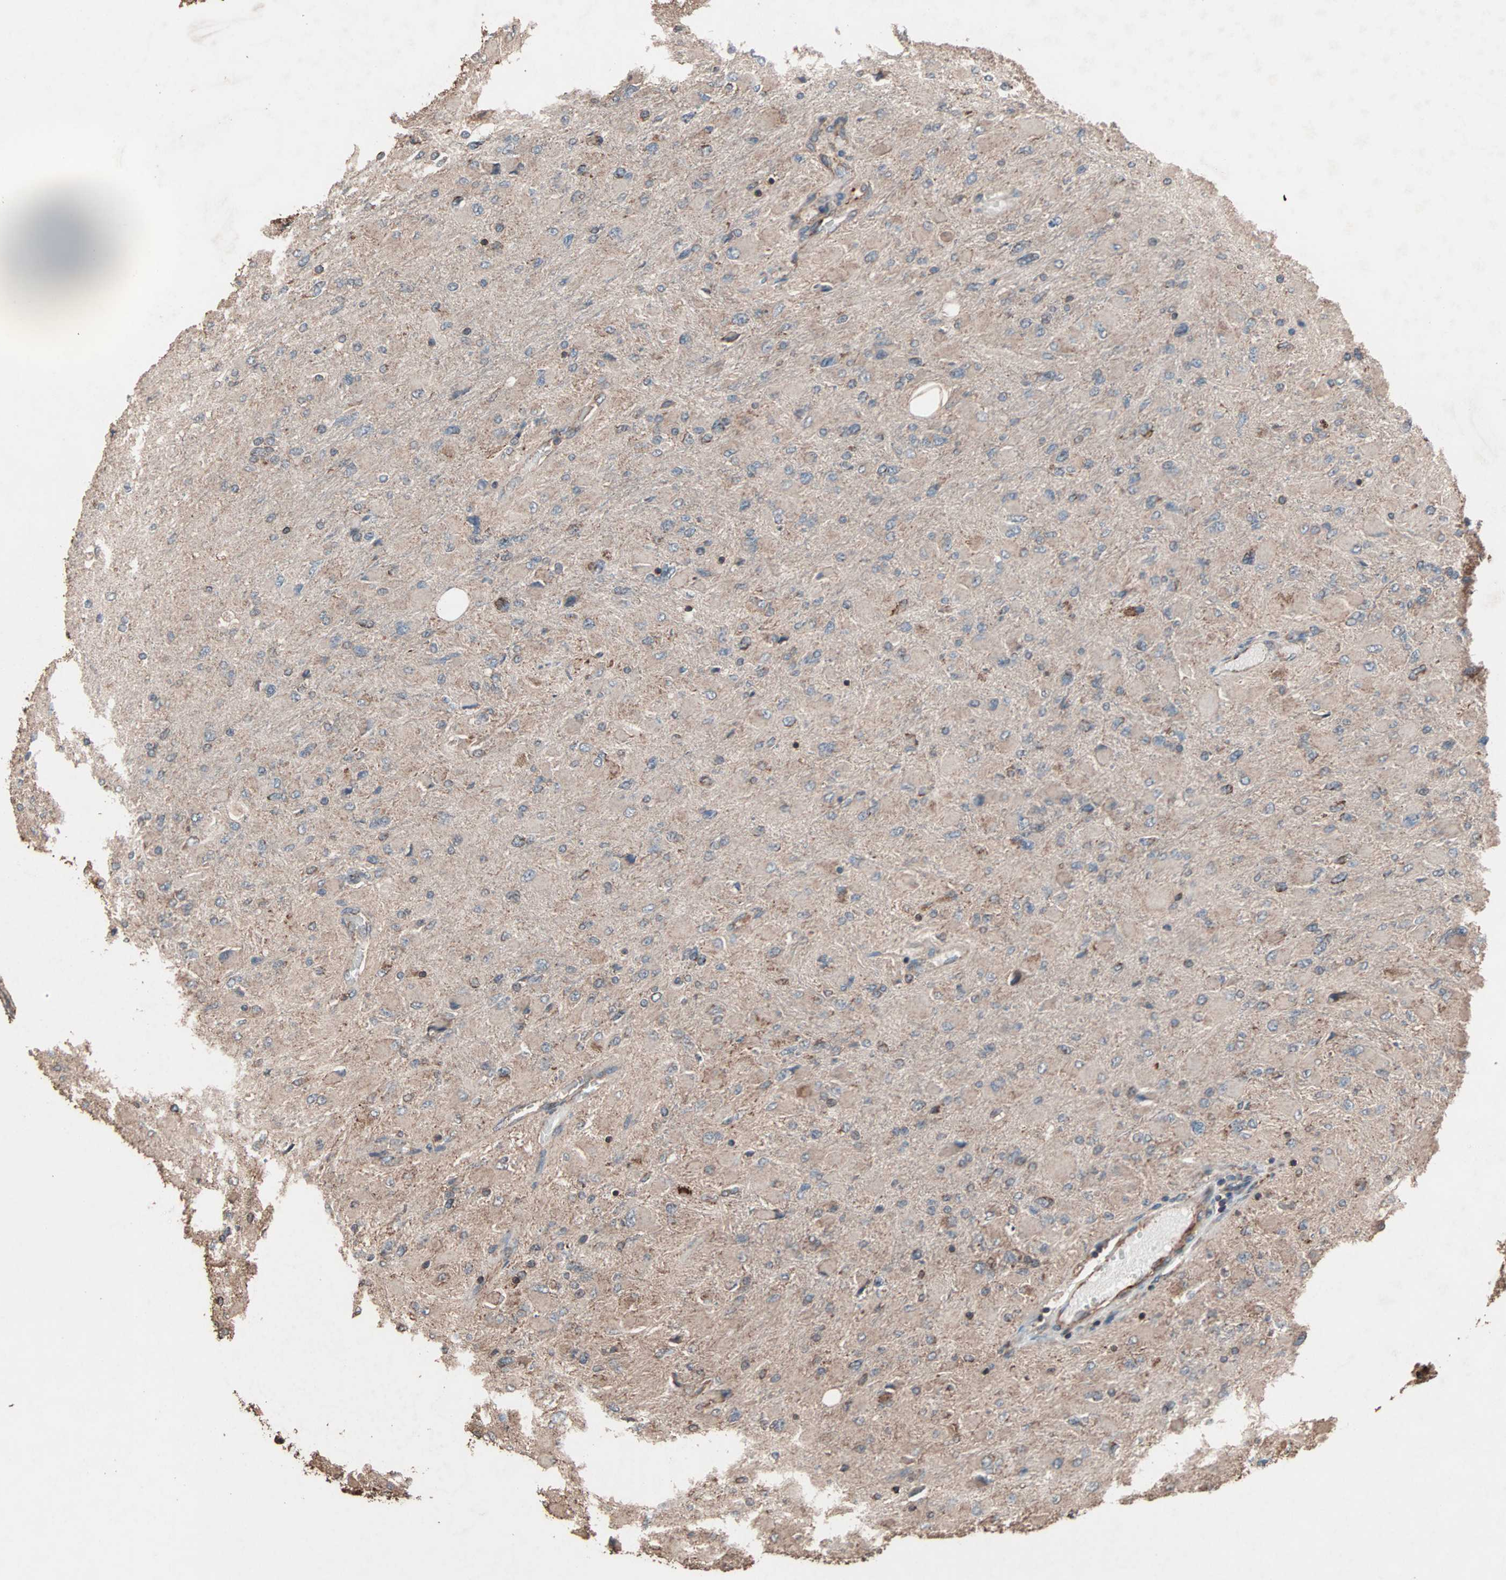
{"staining": {"intensity": "weak", "quantity": ">75%", "location": "cytoplasmic/membranous"}, "tissue": "glioma", "cell_type": "Tumor cells", "image_type": "cancer", "snomed": [{"axis": "morphology", "description": "Glioma, malignant, High grade"}, {"axis": "topography", "description": "Cerebral cortex"}], "caption": "Immunohistochemical staining of glioma displays low levels of weak cytoplasmic/membranous protein staining in approximately >75% of tumor cells.", "gene": "MRPL2", "patient": {"sex": "female", "age": 36}}